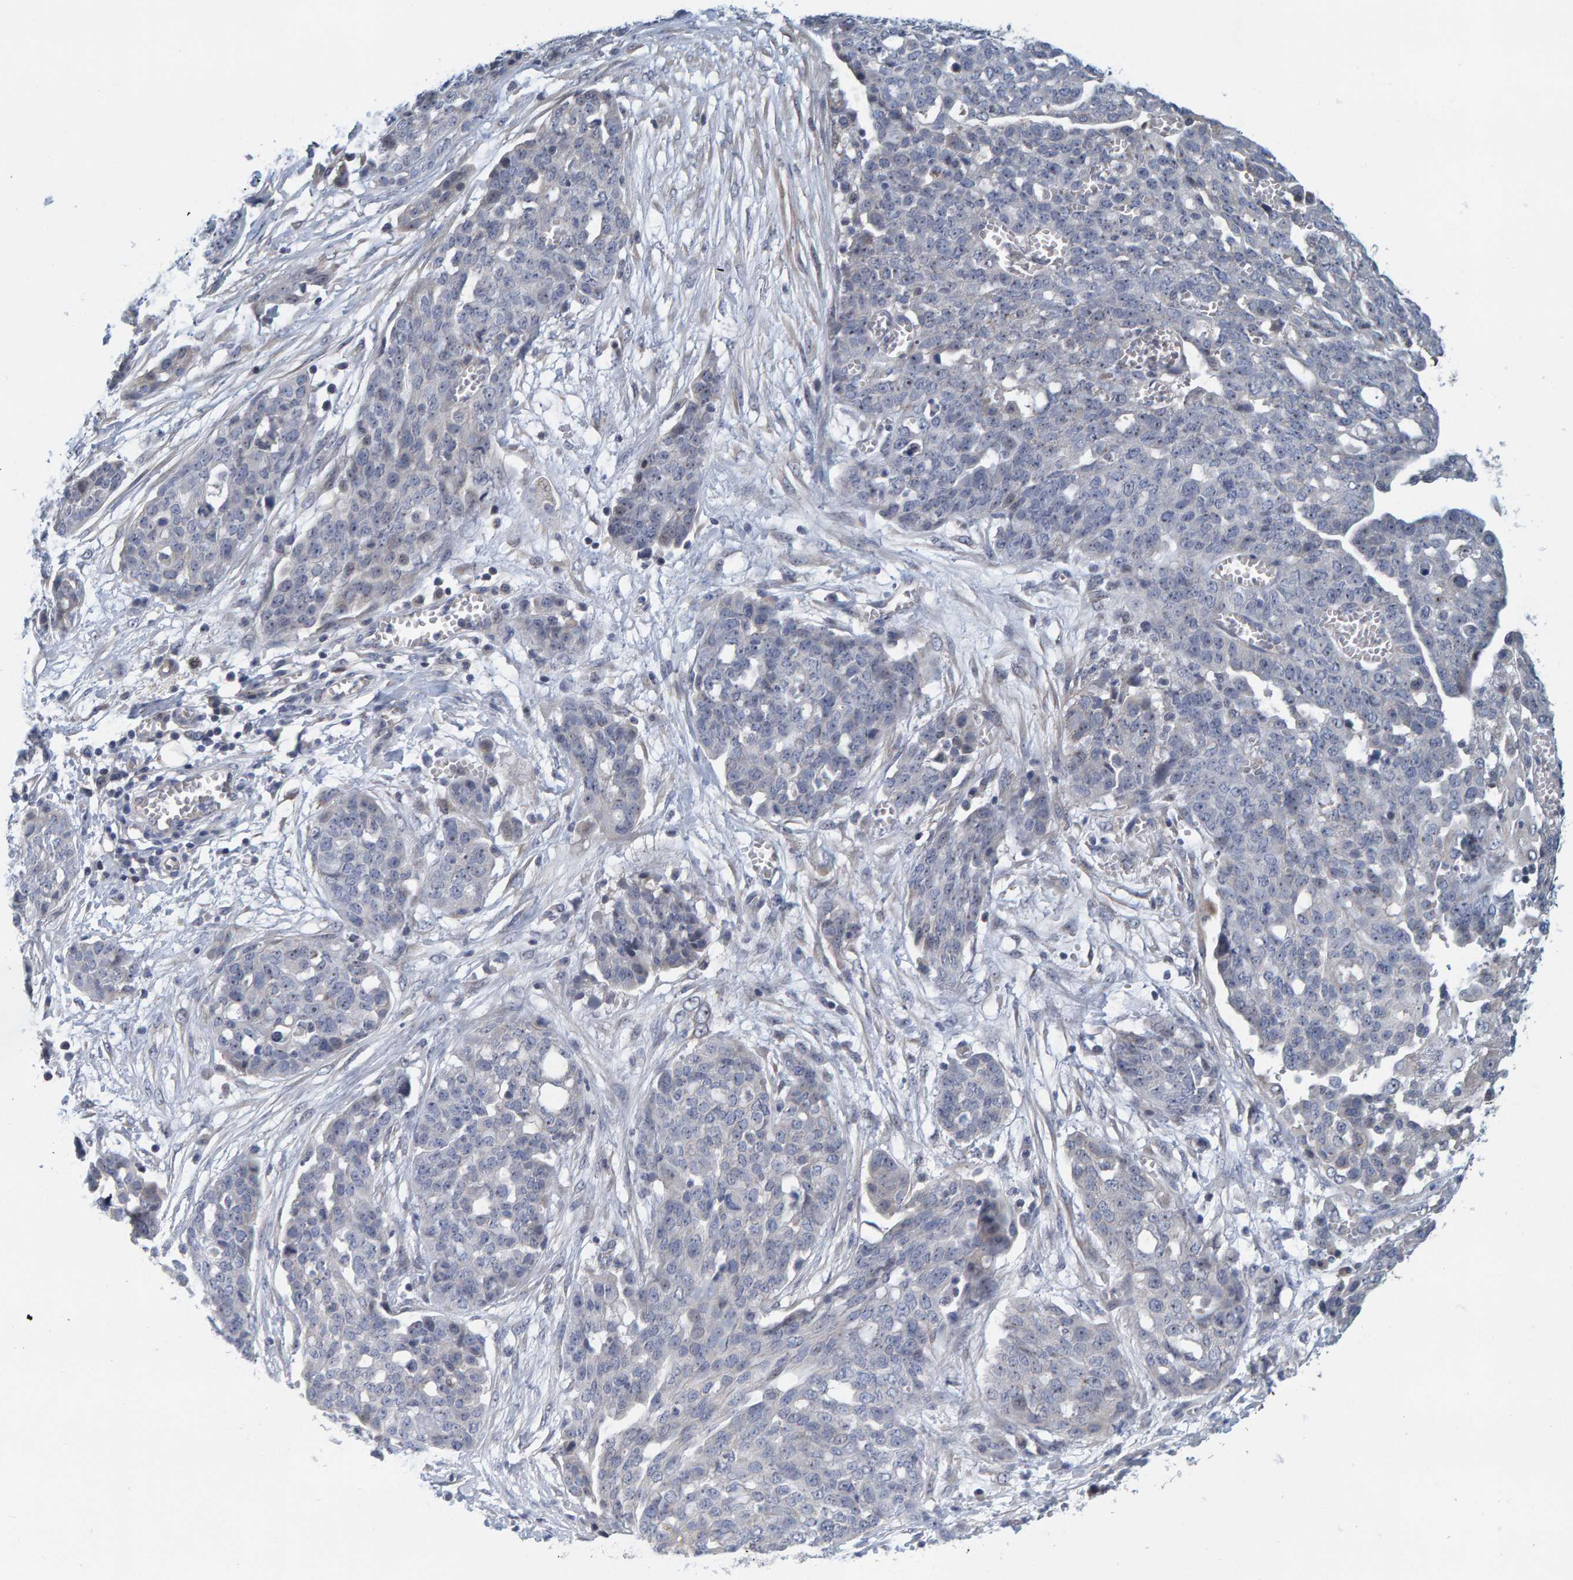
{"staining": {"intensity": "negative", "quantity": "none", "location": "none"}, "tissue": "ovarian cancer", "cell_type": "Tumor cells", "image_type": "cancer", "snomed": [{"axis": "morphology", "description": "Cystadenocarcinoma, serous, NOS"}, {"axis": "topography", "description": "Soft tissue"}, {"axis": "topography", "description": "Ovary"}], "caption": "The image demonstrates no significant positivity in tumor cells of ovarian cancer.", "gene": "ZNF77", "patient": {"sex": "female", "age": 57}}